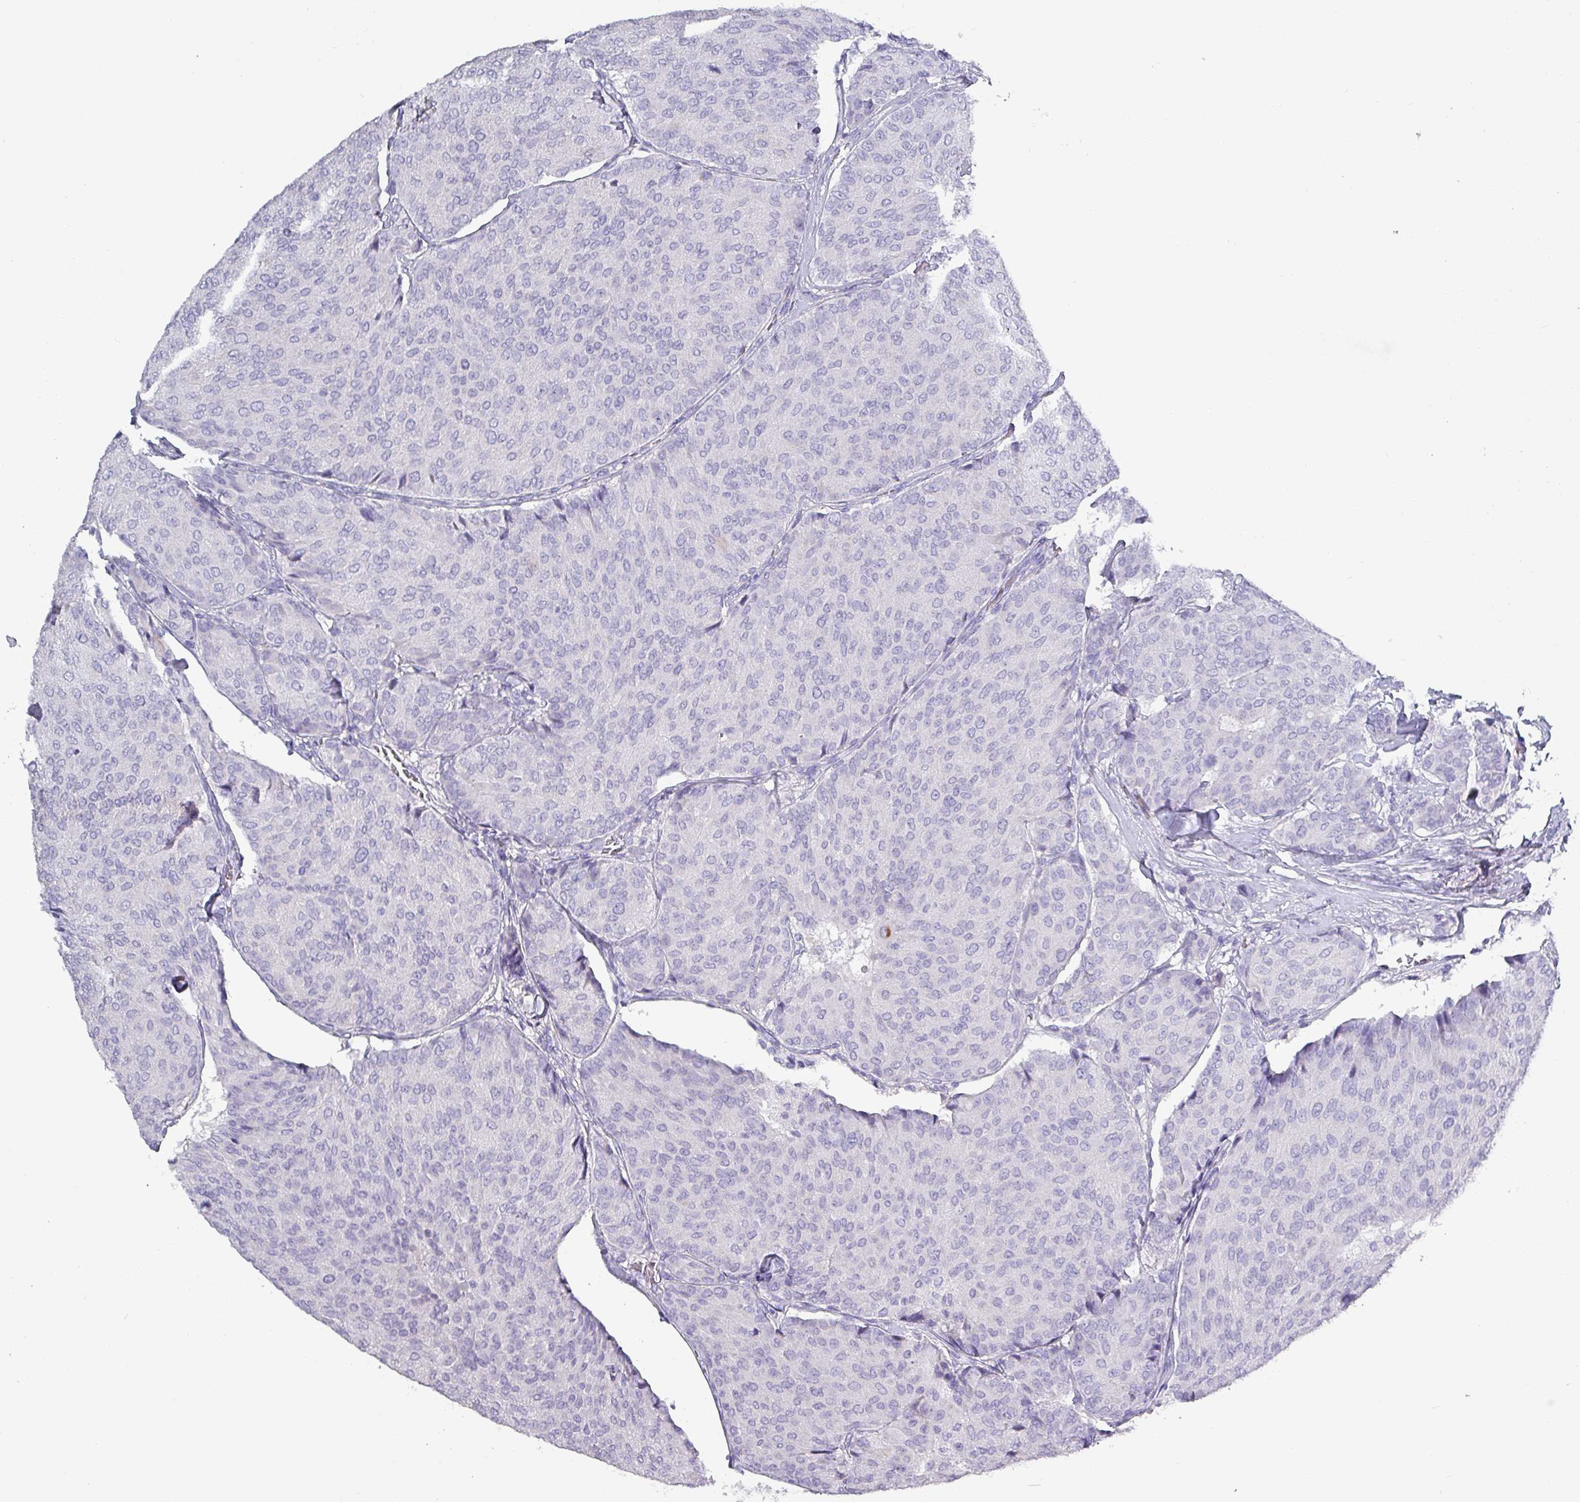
{"staining": {"intensity": "negative", "quantity": "none", "location": "none"}, "tissue": "breast cancer", "cell_type": "Tumor cells", "image_type": "cancer", "snomed": [{"axis": "morphology", "description": "Duct carcinoma"}, {"axis": "topography", "description": "Breast"}], "caption": "The image exhibits no staining of tumor cells in breast cancer (infiltrating ductal carcinoma).", "gene": "INS-IGF2", "patient": {"sex": "female", "age": 75}}